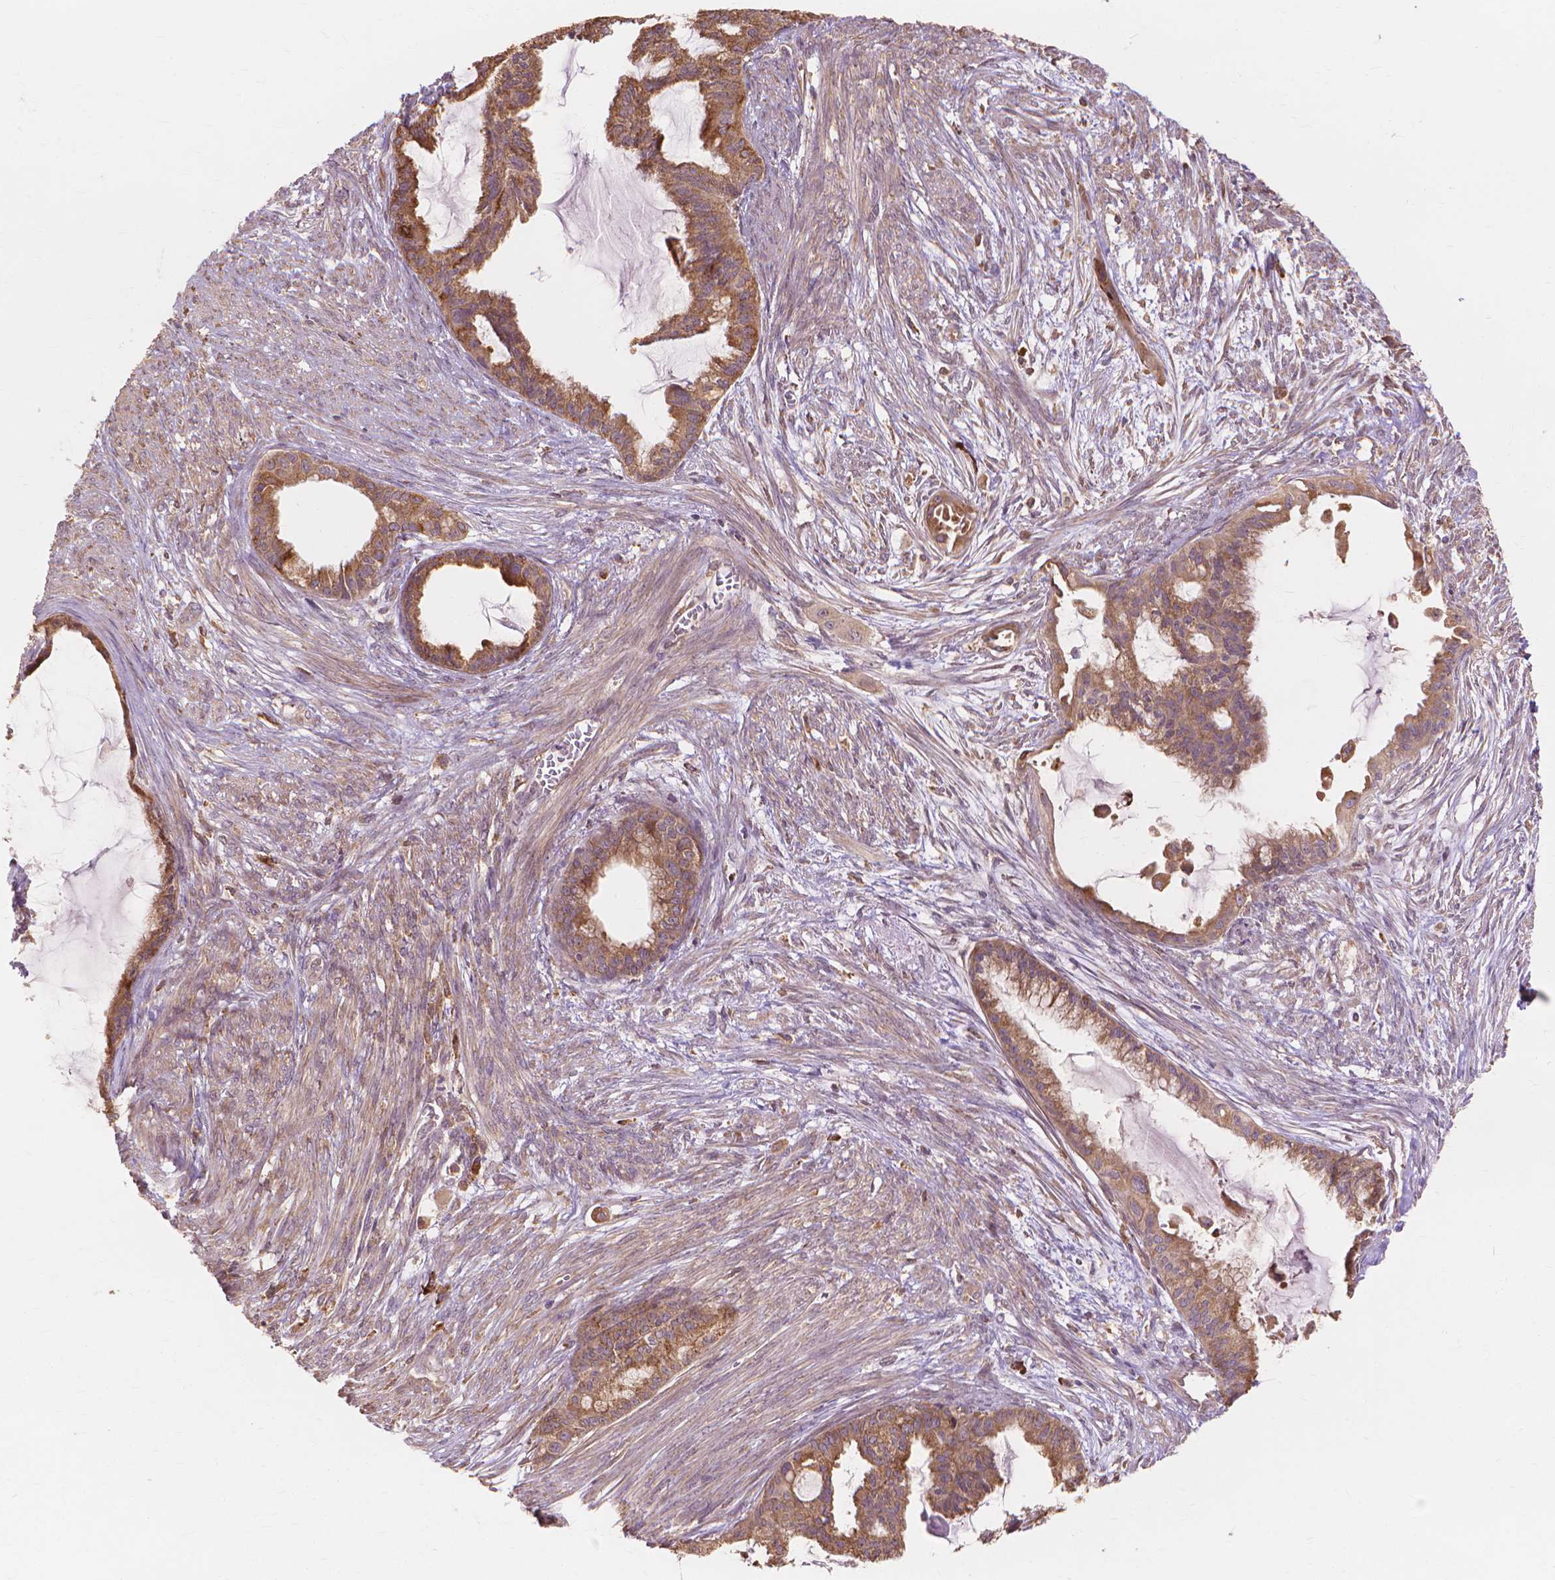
{"staining": {"intensity": "moderate", "quantity": ">75%", "location": "cytoplasmic/membranous"}, "tissue": "endometrial cancer", "cell_type": "Tumor cells", "image_type": "cancer", "snomed": [{"axis": "morphology", "description": "Adenocarcinoma, NOS"}, {"axis": "topography", "description": "Endometrium"}], "caption": "Endometrial cancer (adenocarcinoma) stained with IHC exhibits moderate cytoplasmic/membranous positivity in approximately >75% of tumor cells.", "gene": "TAB2", "patient": {"sex": "female", "age": 86}}